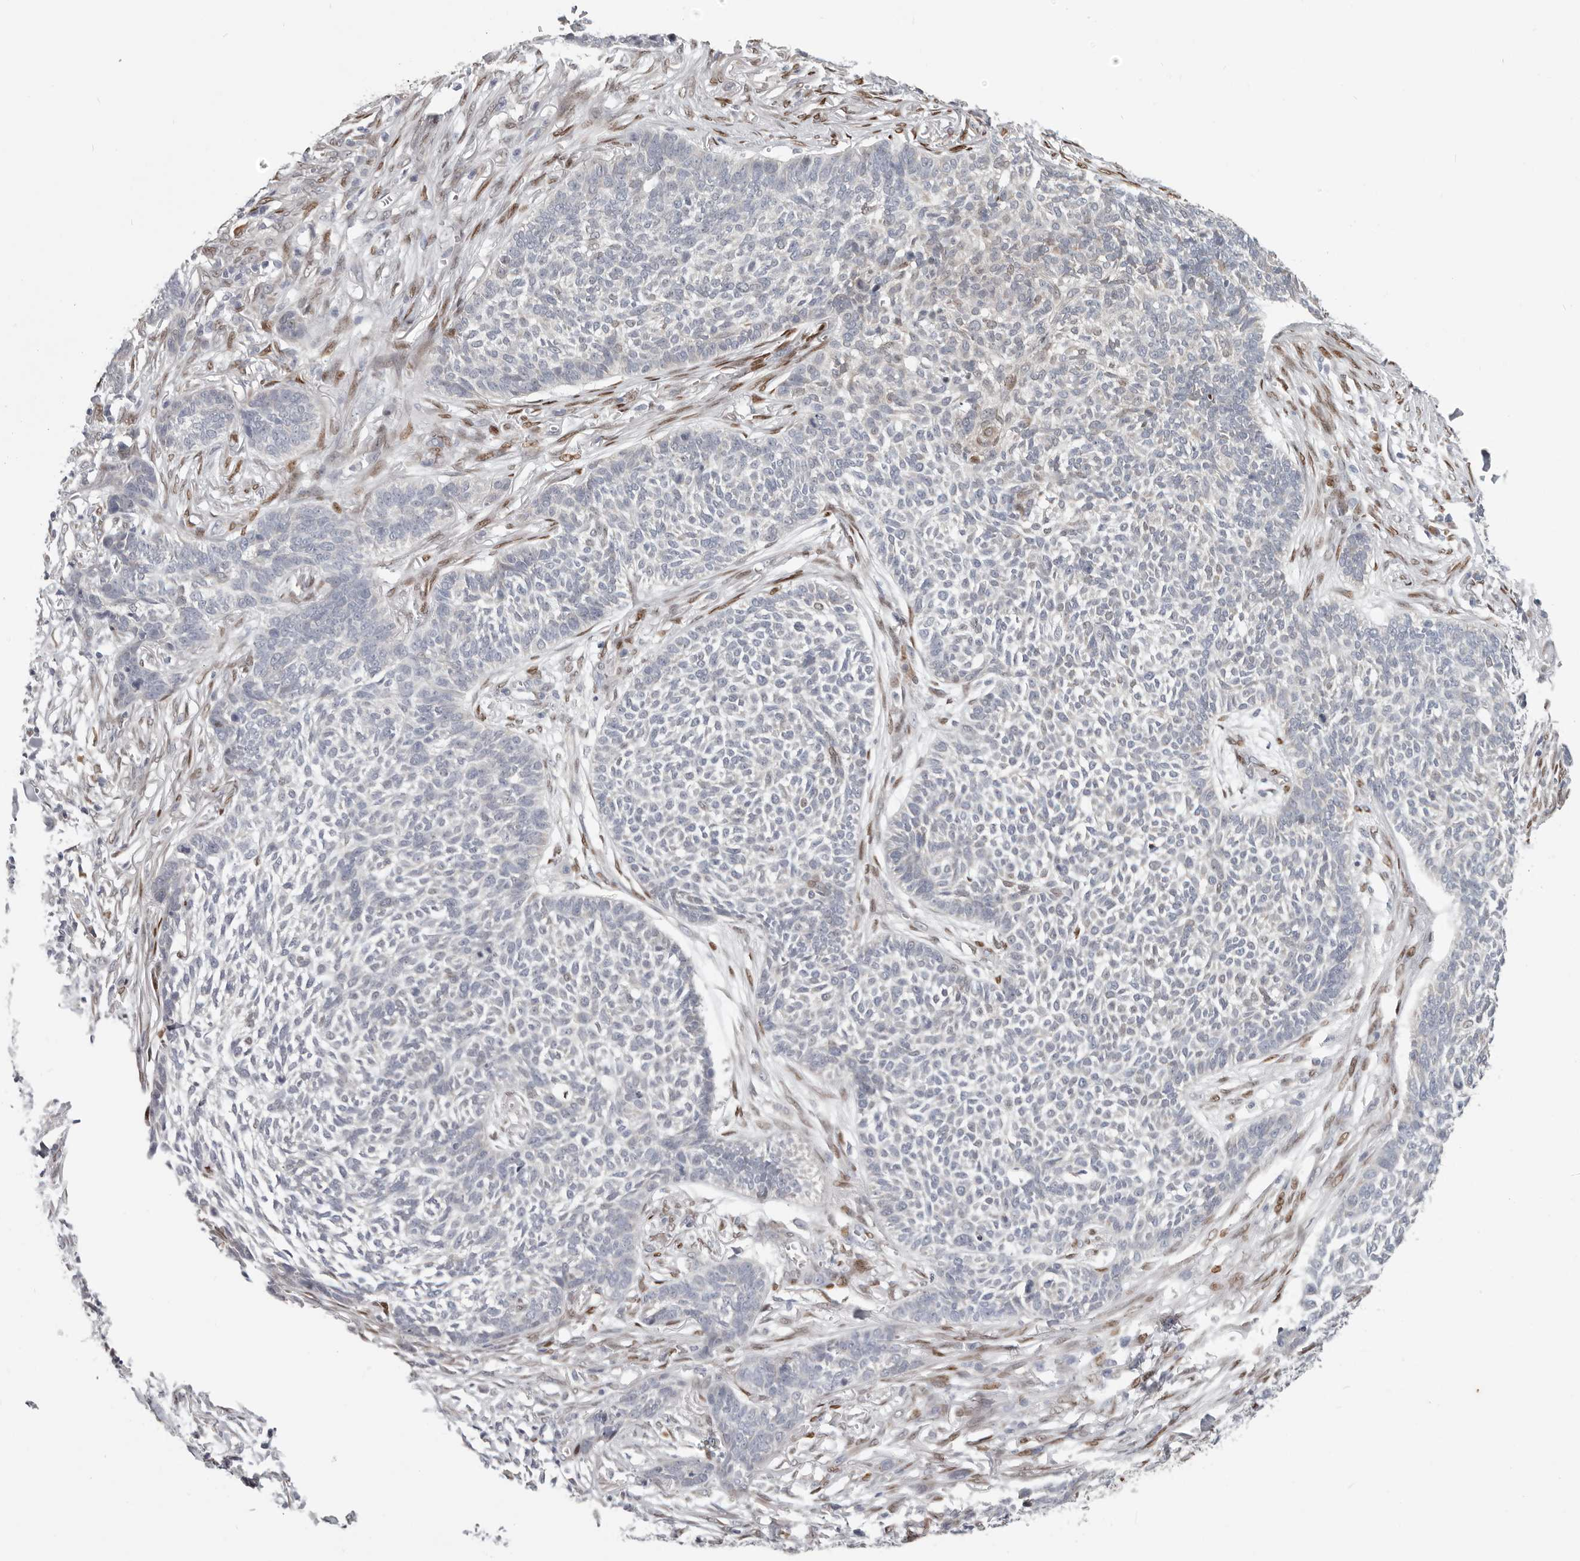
{"staining": {"intensity": "weak", "quantity": "<25%", "location": "nuclear"}, "tissue": "skin cancer", "cell_type": "Tumor cells", "image_type": "cancer", "snomed": [{"axis": "morphology", "description": "Basal cell carcinoma"}, {"axis": "topography", "description": "Skin"}], "caption": "Protein analysis of skin basal cell carcinoma shows no significant positivity in tumor cells.", "gene": "SRP19", "patient": {"sex": "male", "age": 85}}